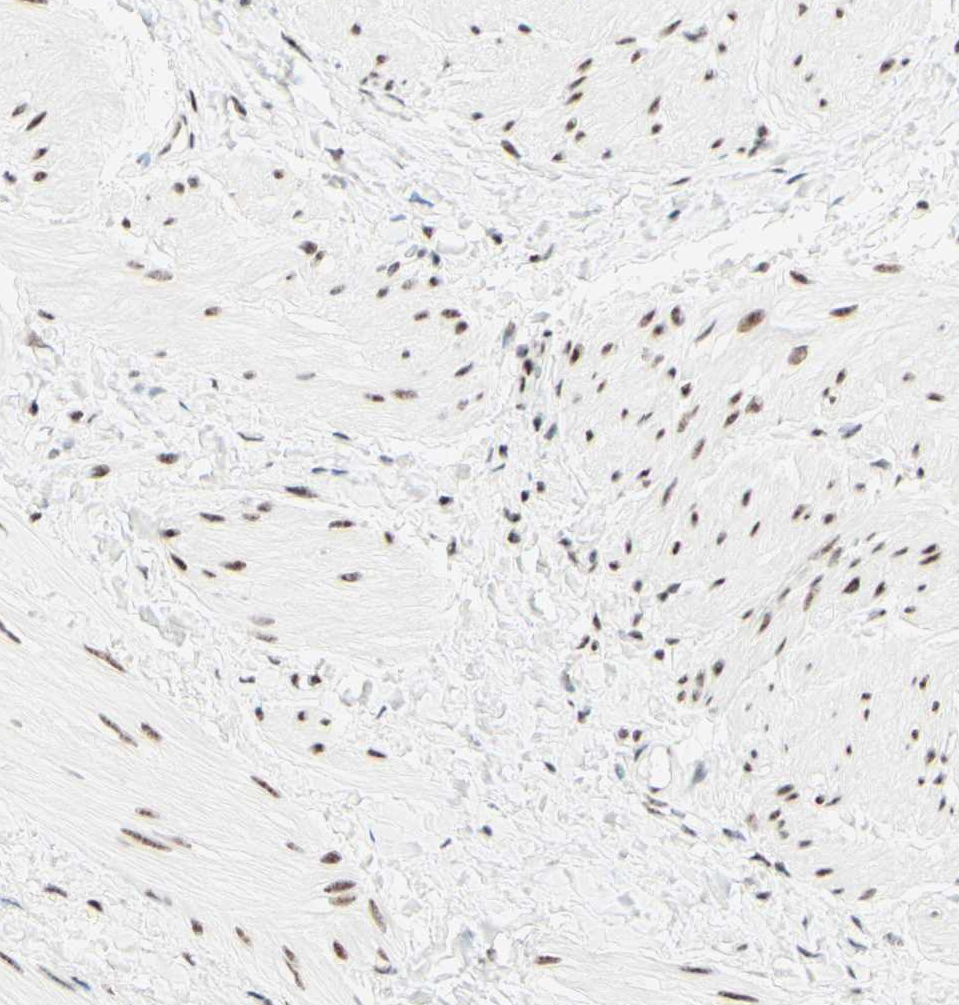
{"staining": {"intensity": "moderate", "quantity": "25%-75%", "location": "nuclear"}, "tissue": "smooth muscle", "cell_type": "Smooth muscle cells", "image_type": "normal", "snomed": [{"axis": "morphology", "description": "Normal tissue, NOS"}, {"axis": "topography", "description": "Smooth muscle"}], "caption": "Immunohistochemical staining of benign smooth muscle reveals medium levels of moderate nuclear expression in about 25%-75% of smooth muscle cells. (brown staining indicates protein expression, while blue staining denotes nuclei).", "gene": "WTAP", "patient": {"sex": "male", "age": 16}}